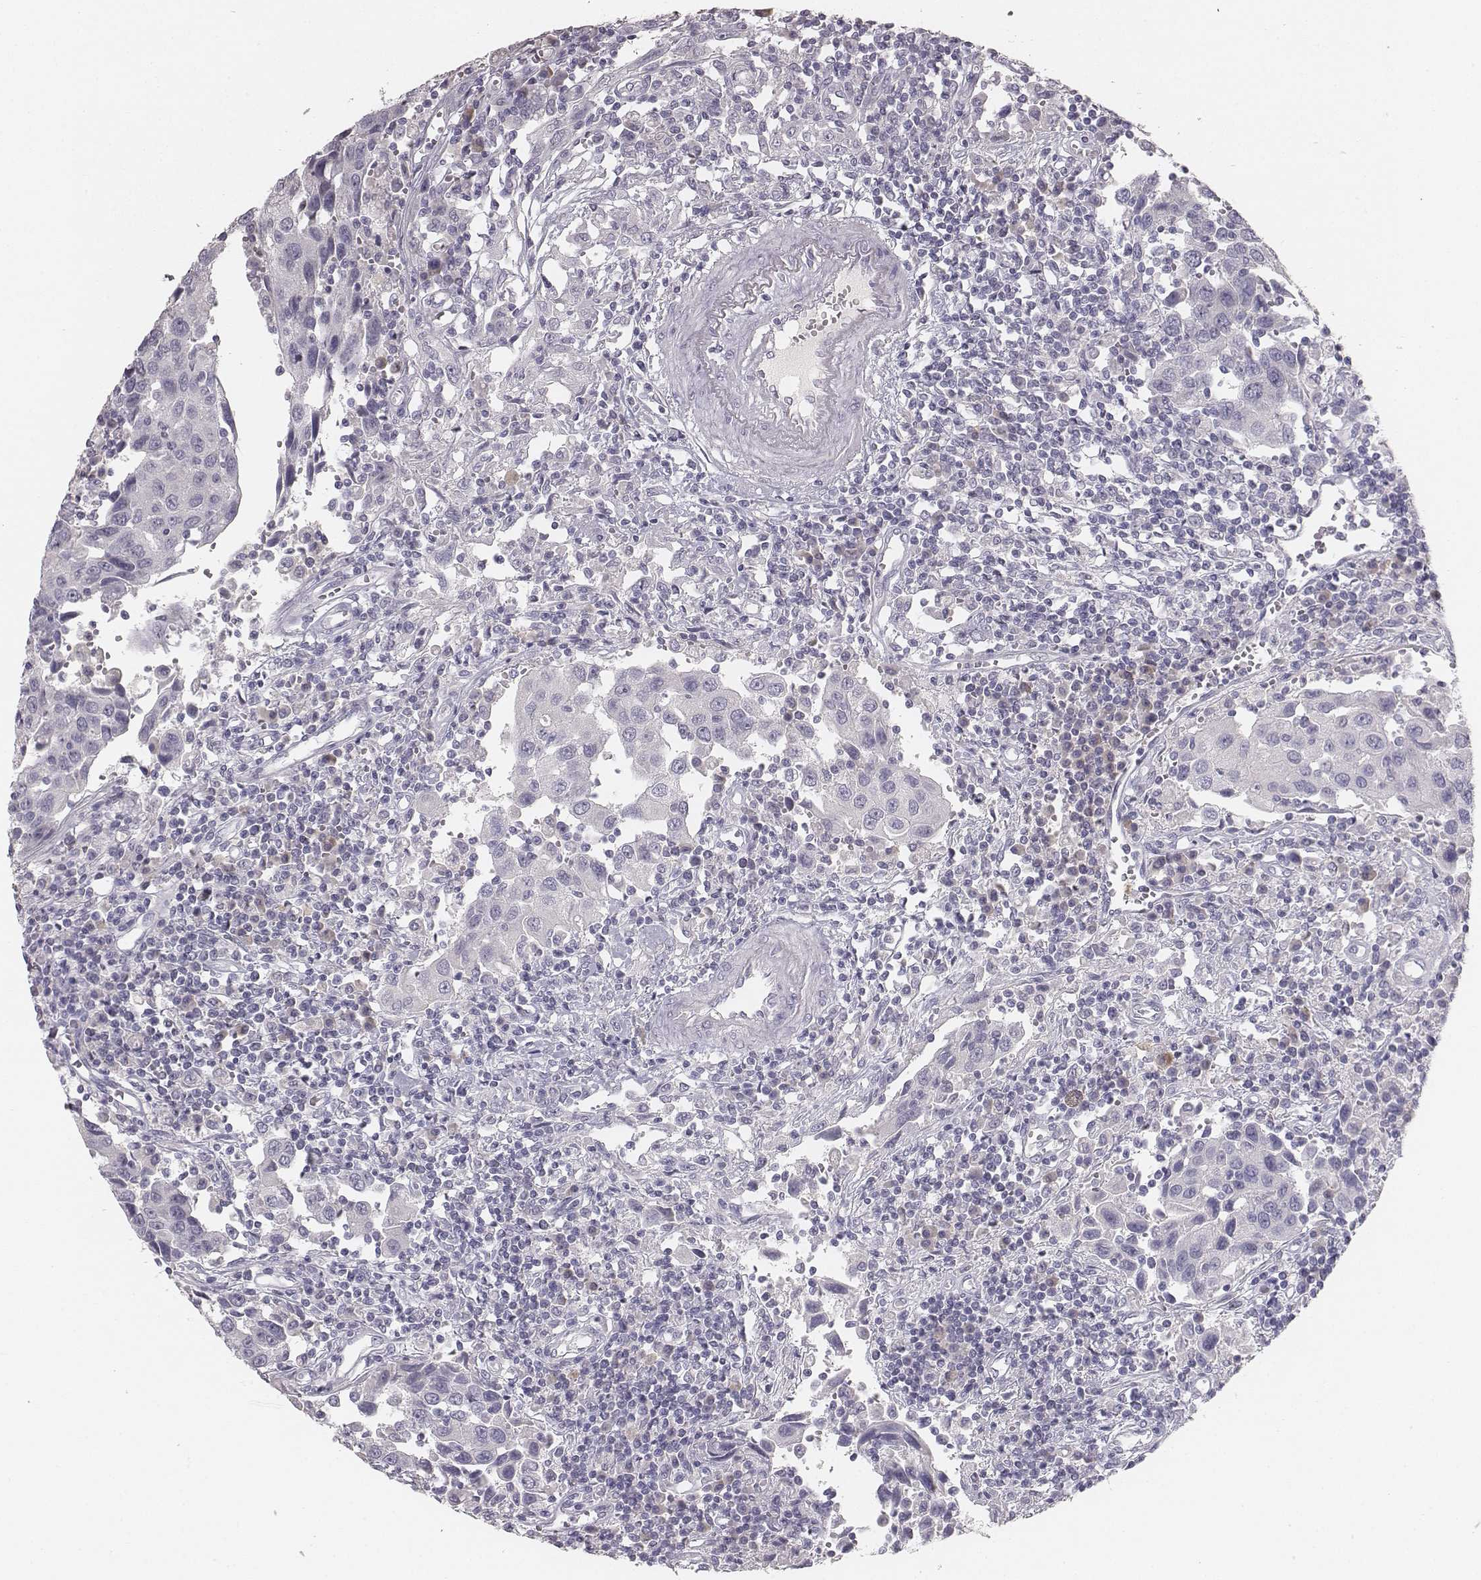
{"staining": {"intensity": "negative", "quantity": "none", "location": "none"}, "tissue": "urothelial cancer", "cell_type": "Tumor cells", "image_type": "cancer", "snomed": [{"axis": "morphology", "description": "Urothelial carcinoma, High grade"}, {"axis": "topography", "description": "Urinary bladder"}], "caption": "Tumor cells show no significant protein positivity in urothelial cancer.", "gene": "MYH6", "patient": {"sex": "female", "age": 85}}